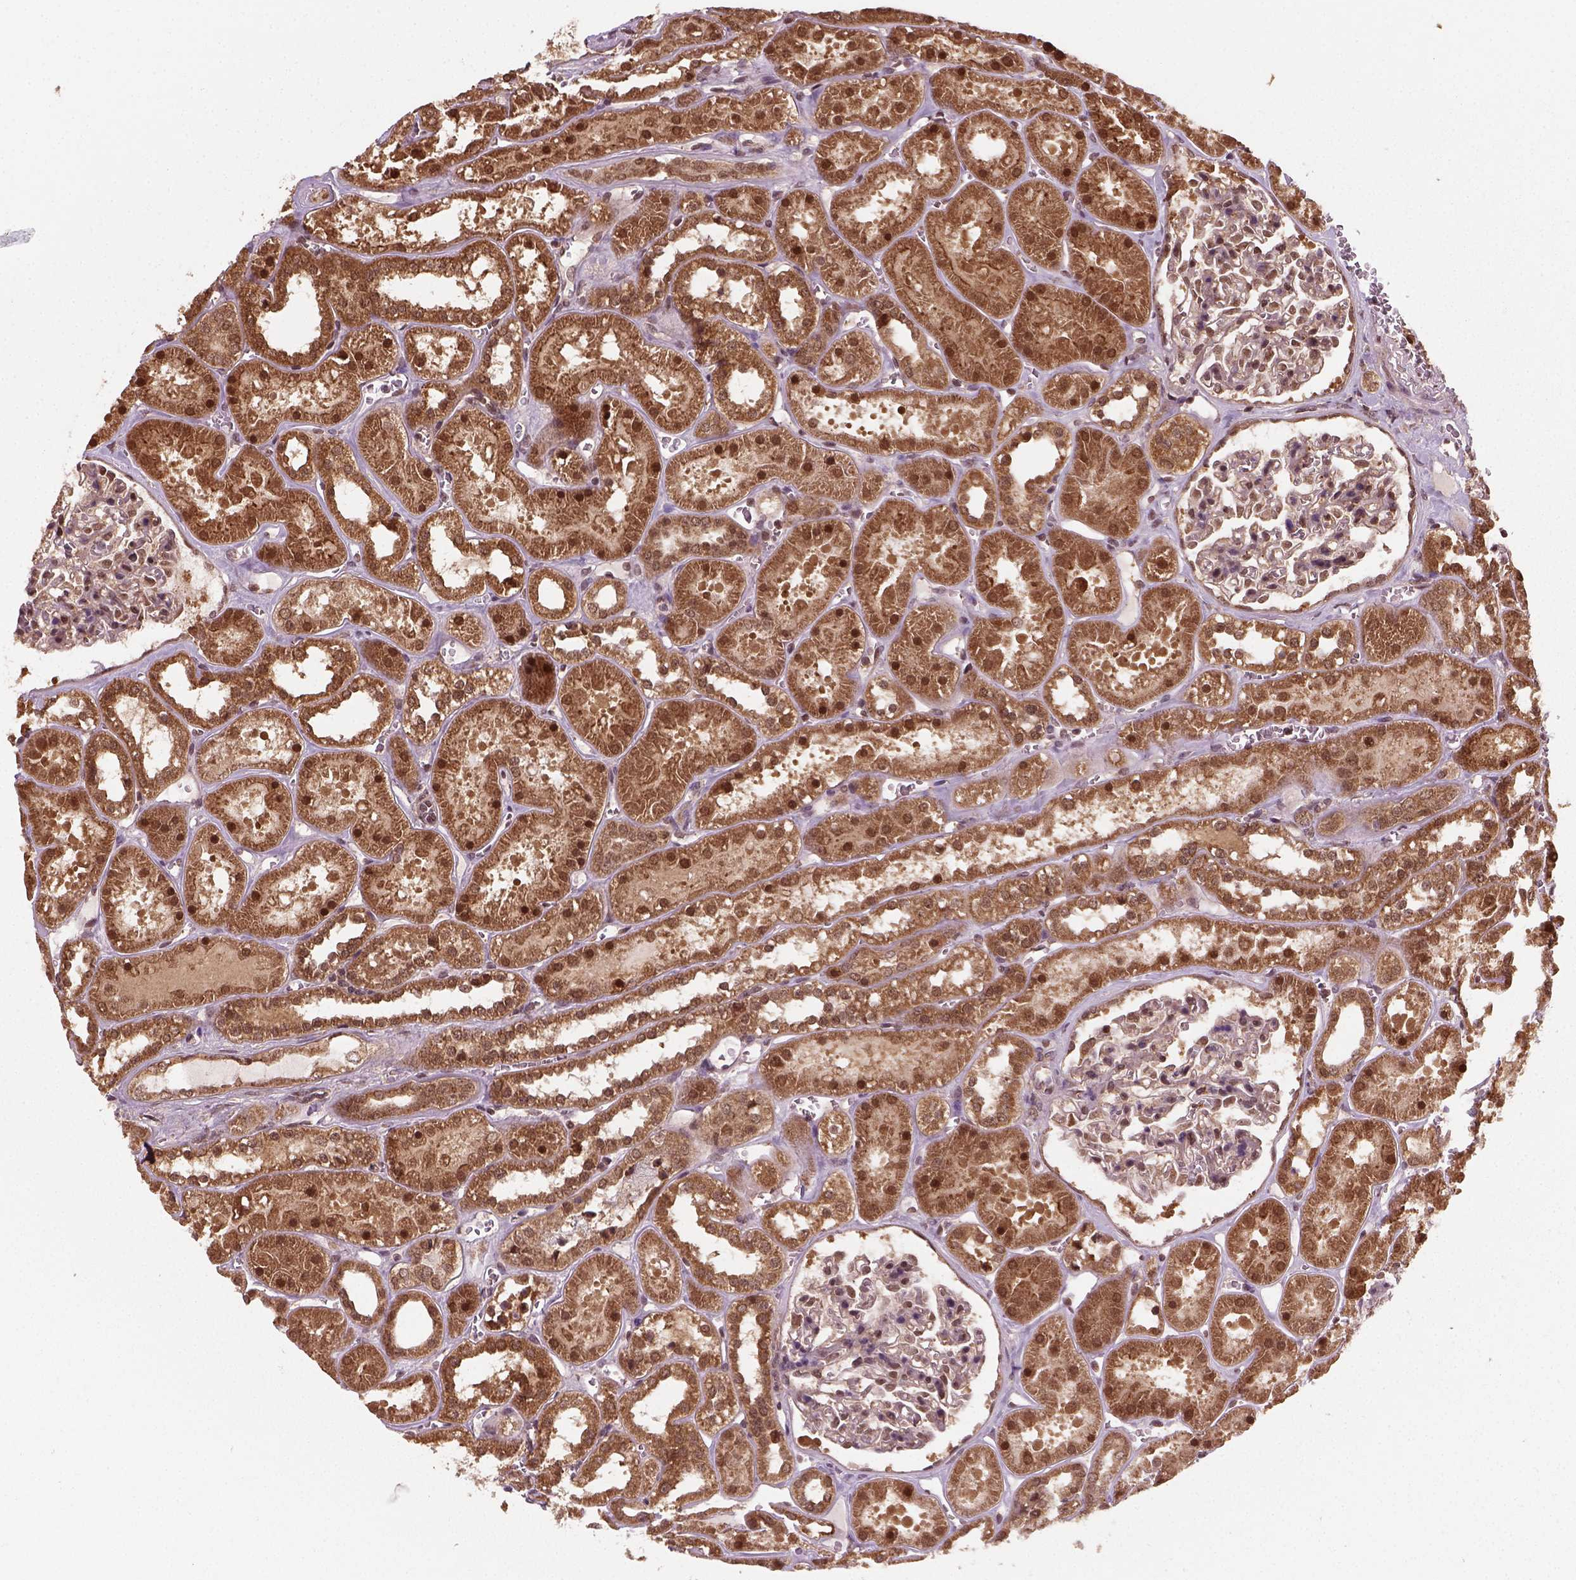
{"staining": {"intensity": "moderate", "quantity": ">75%", "location": "nuclear"}, "tissue": "kidney", "cell_type": "Cells in glomeruli", "image_type": "normal", "snomed": [{"axis": "morphology", "description": "Normal tissue, NOS"}, {"axis": "topography", "description": "Kidney"}], "caption": "Protein staining shows moderate nuclear expression in approximately >75% of cells in glomeruli in benign kidney.", "gene": "NUDT9", "patient": {"sex": "female", "age": 41}}